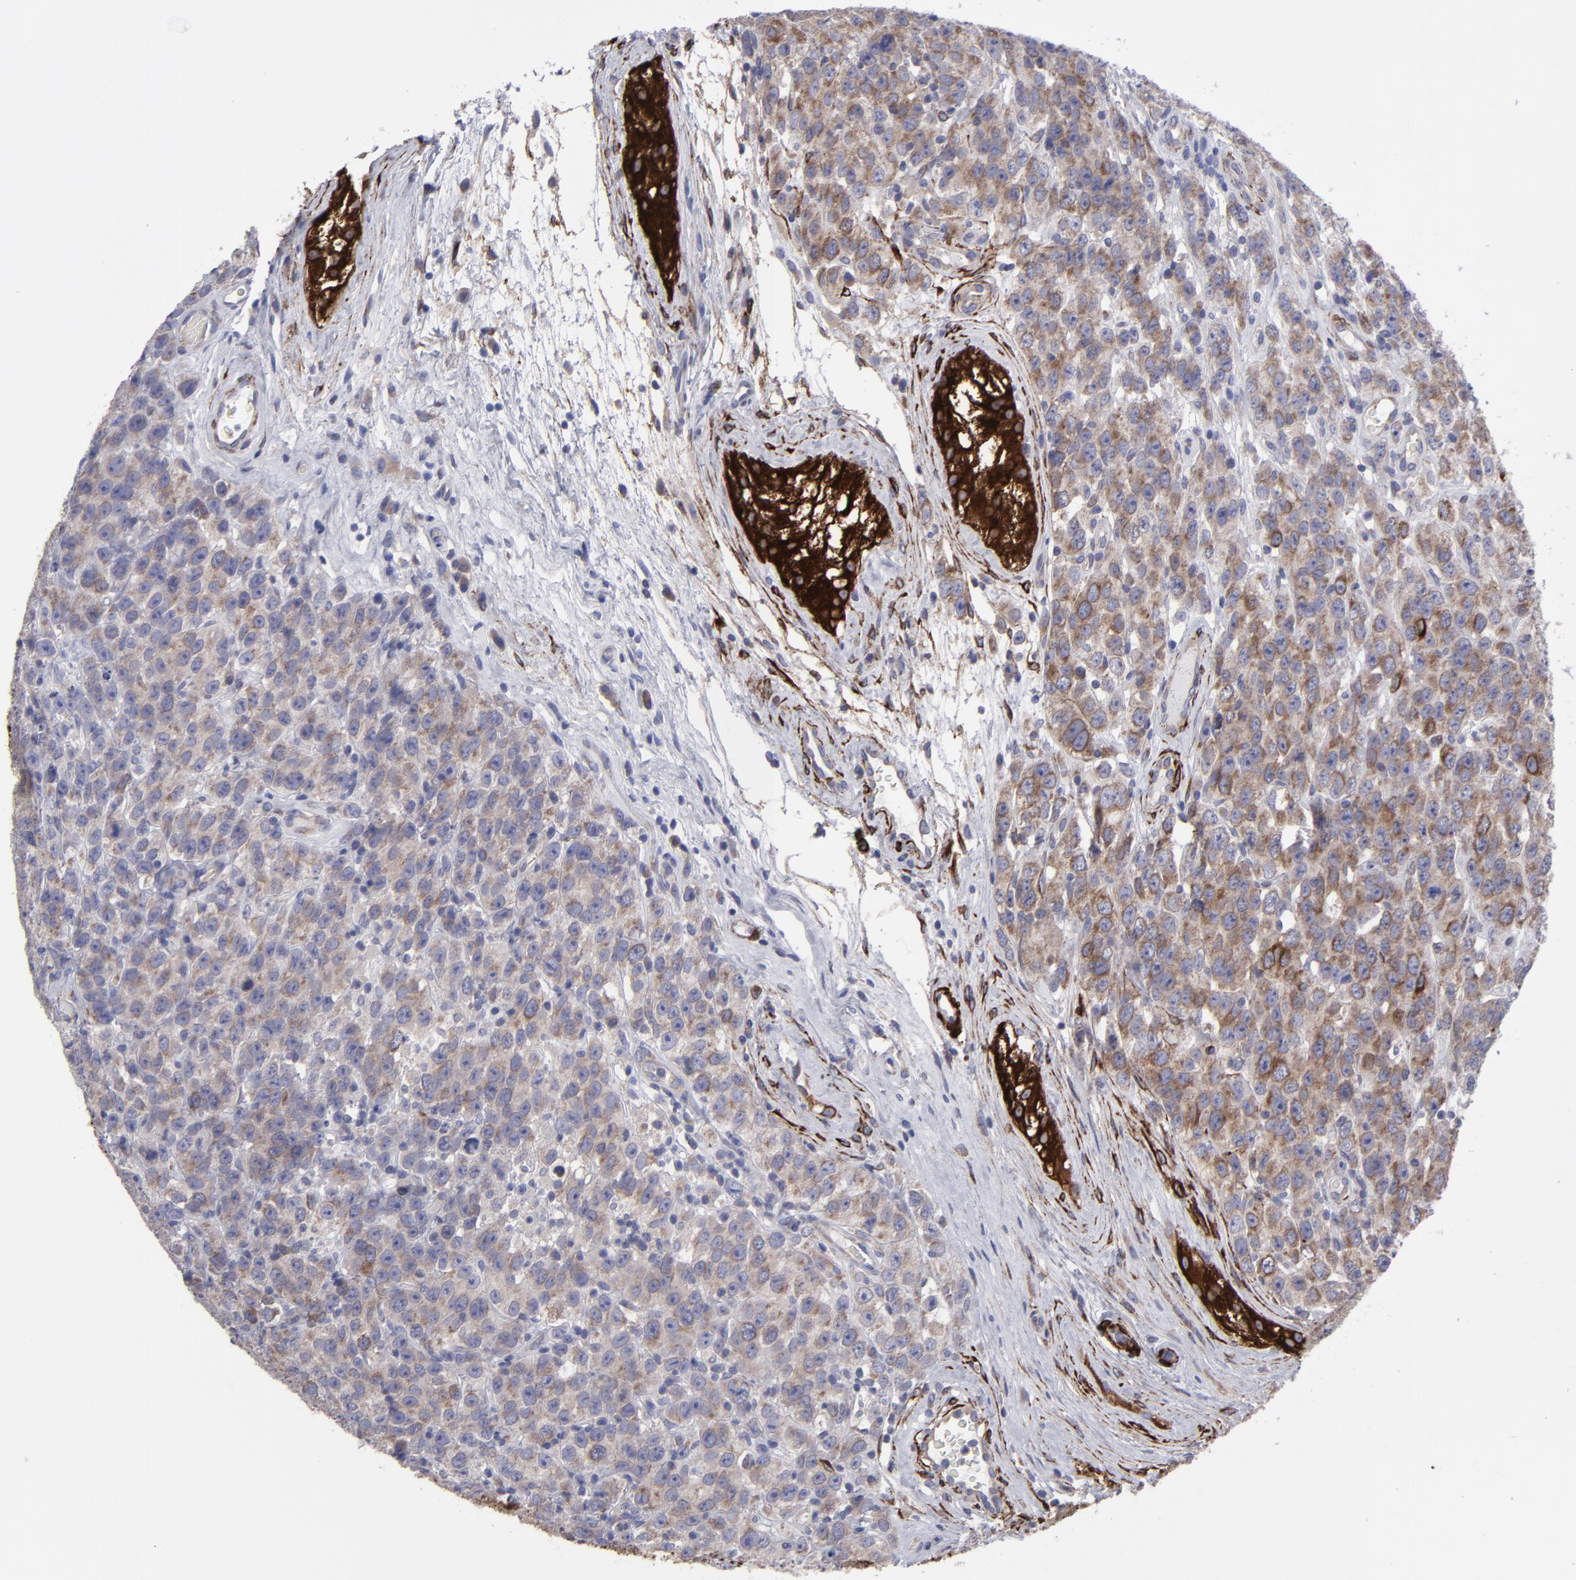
{"staining": {"intensity": "weak", "quantity": ">75%", "location": "cytoplasmic/membranous"}, "tissue": "testis cancer", "cell_type": "Tumor cells", "image_type": "cancer", "snomed": [{"axis": "morphology", "description": "Seminoma, NOS"}, {"axis": "topography", "description": "Testis"}], "caption": "Immunohistochemistry of testis cancer (seminoma) displays low levels of weak cytoplasmic/membranous staining in approximately >75% of tumor cells.", "gene": "SLMAP", "patient": {"sex": "male", "age": 52}}